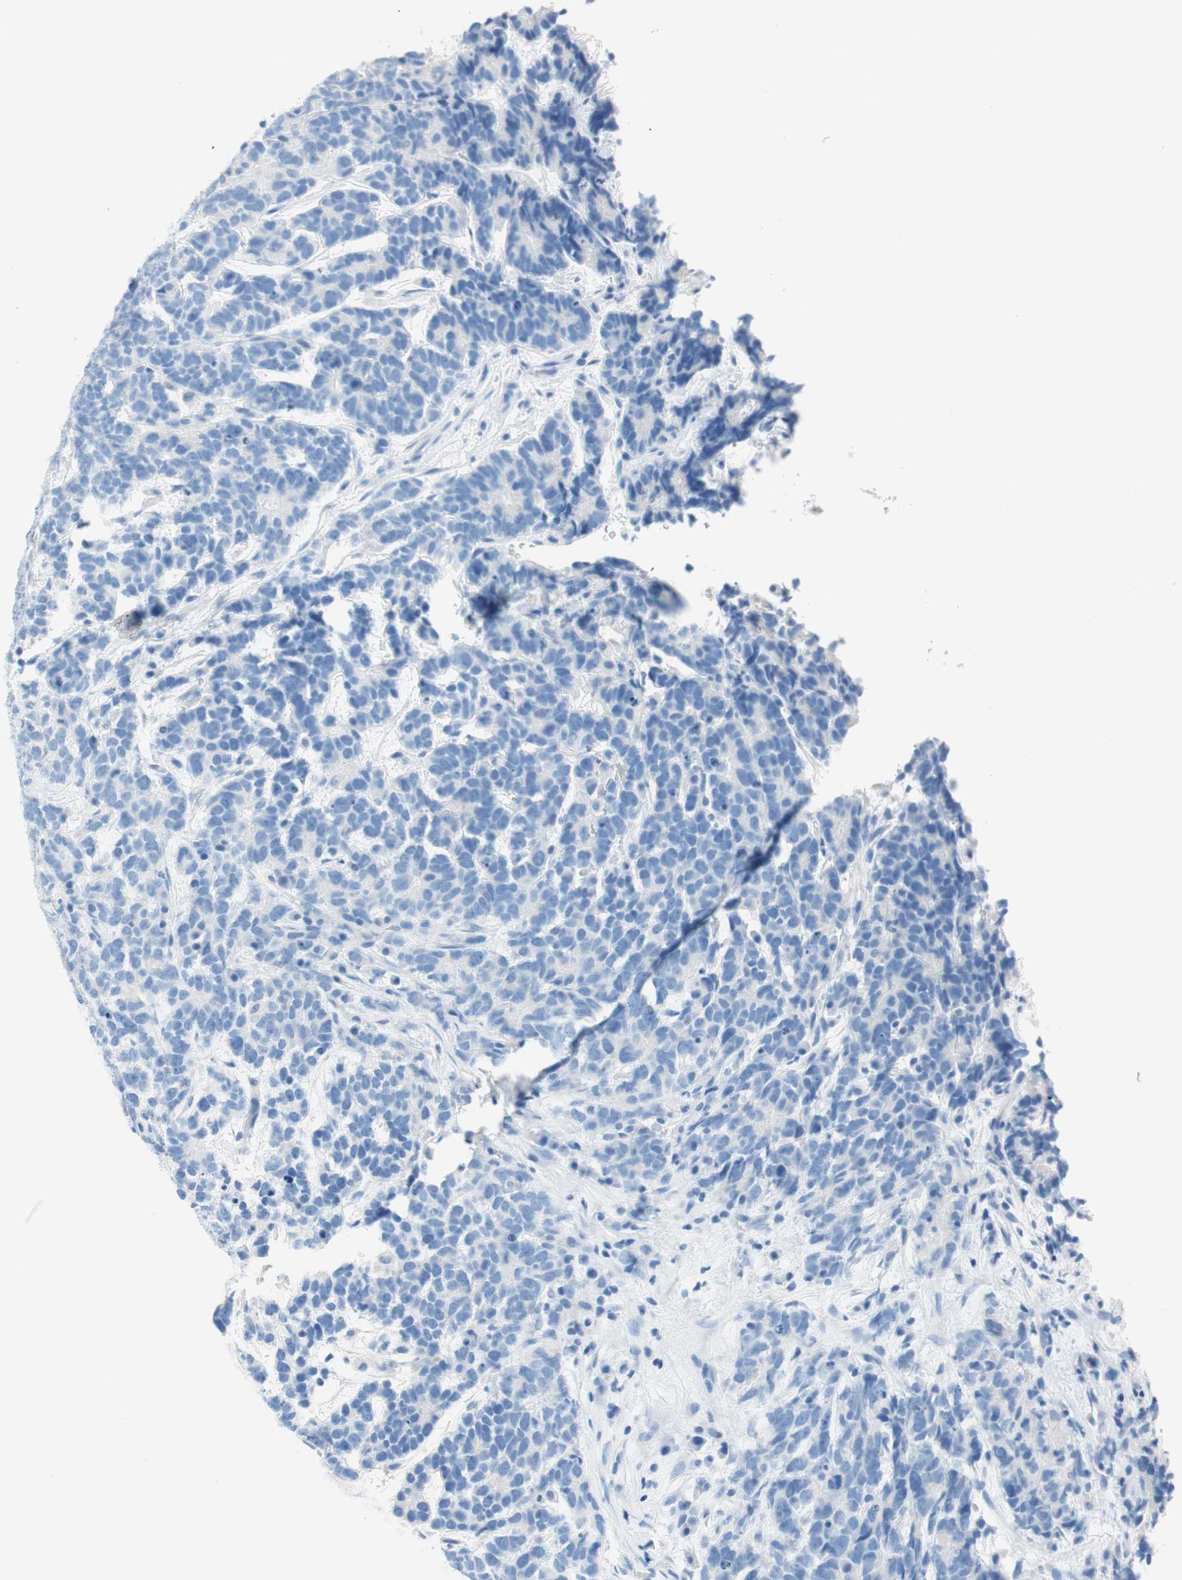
{"staining": {"intensity": "negative", "quantity": "none", "location": "none"}, "tissue": "testis cancer", "cell_type": "Tumor cells", "image_type": "cancer", "snomed": [{"axis": "morphology", "description": "Carcinoma, Embryonal, NOS"}, {"axis": "topography", "description": "Testis"}], "caption": "Tumor cells are negative for brown protein staining in testis cancer (embryonal carcinoma). The staining was performed using DAB to visualize the protein expression in brown, while the nuclei were stained in blue with hematoxylin (Magnification: 20x).", "gene": "CEACAM1", "patient": {"sex": "male", "age": 26}}